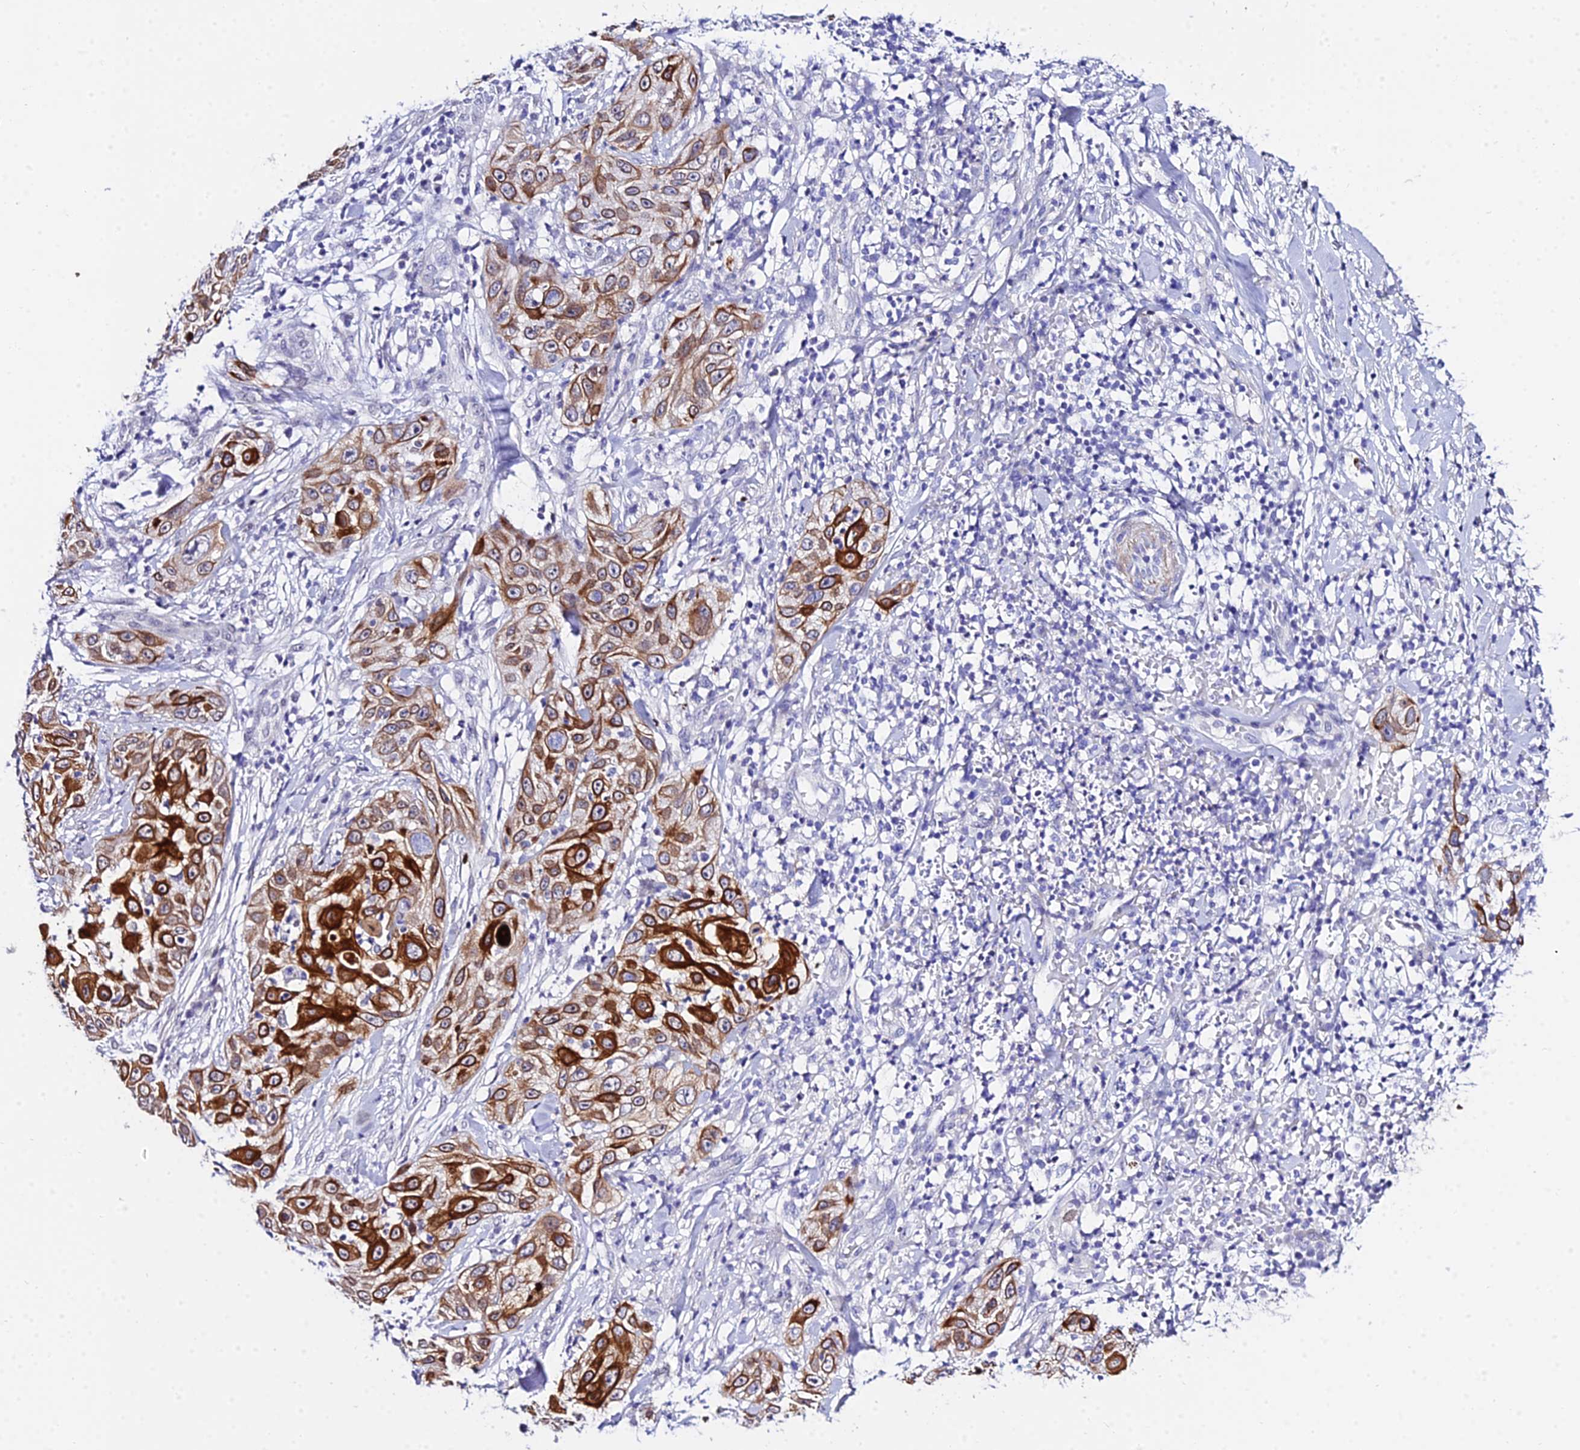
{"staining": {"intensity": "strong", "quantity": ">75%", "location": "cytoplasmic/membranous"}, "tissue": "skin cancer", "cell_type": "Tumor cells", "image_type": "cancer", "snomed": [{"axis": "morphology", "description": "Squamous cell carcinoma, NOS"}, {"axis": "topography", "description": "Skin"}], "caption": "About >75% of tumor cells in skin cancer (squamous cell carcinoma) exhibit strong cytoplasmic/membranous protein staining as visualized by brown immunohistochemical staining.", "gene": "ZNF628", "patient": {"sex": "female", "age": 44}}